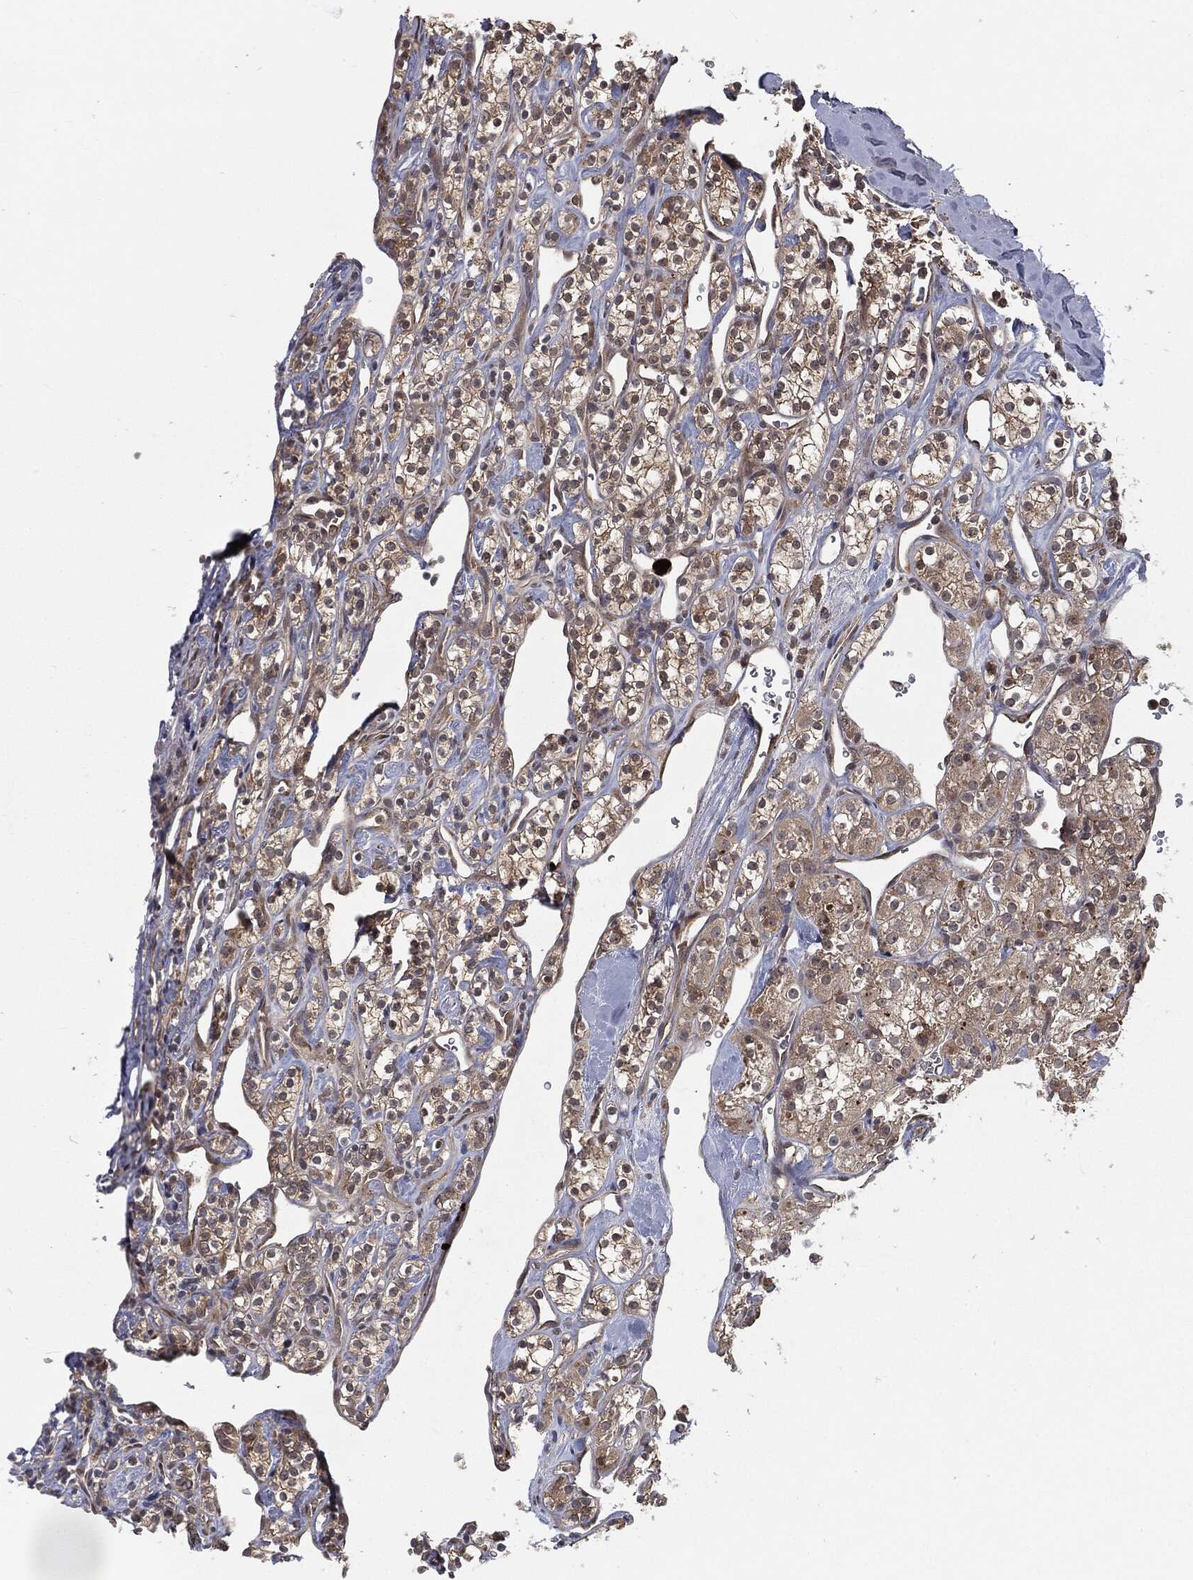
{"staining": {"intensity": "weak", "quantity": ">75%", "location": "cytoplasmic/membranous"}, "tissue": "renal cancer", "cell_type": "Tumor cells", "image_type": "cancer", "snomed": [{"axis": "morphology", "description": "Adenocarcinoma, NOS"}, {"axis": "topography", "description": "Kidney"}], "caption": "DAB (3,3'-diaminobenzidine) immunohistochemical staining of renal cancer displays weak cytoplasmic/membranous protein expression in about >75% of tumor cells.", "gene": "FBXO7", "patient": {"sex": "male", "age": 77}}